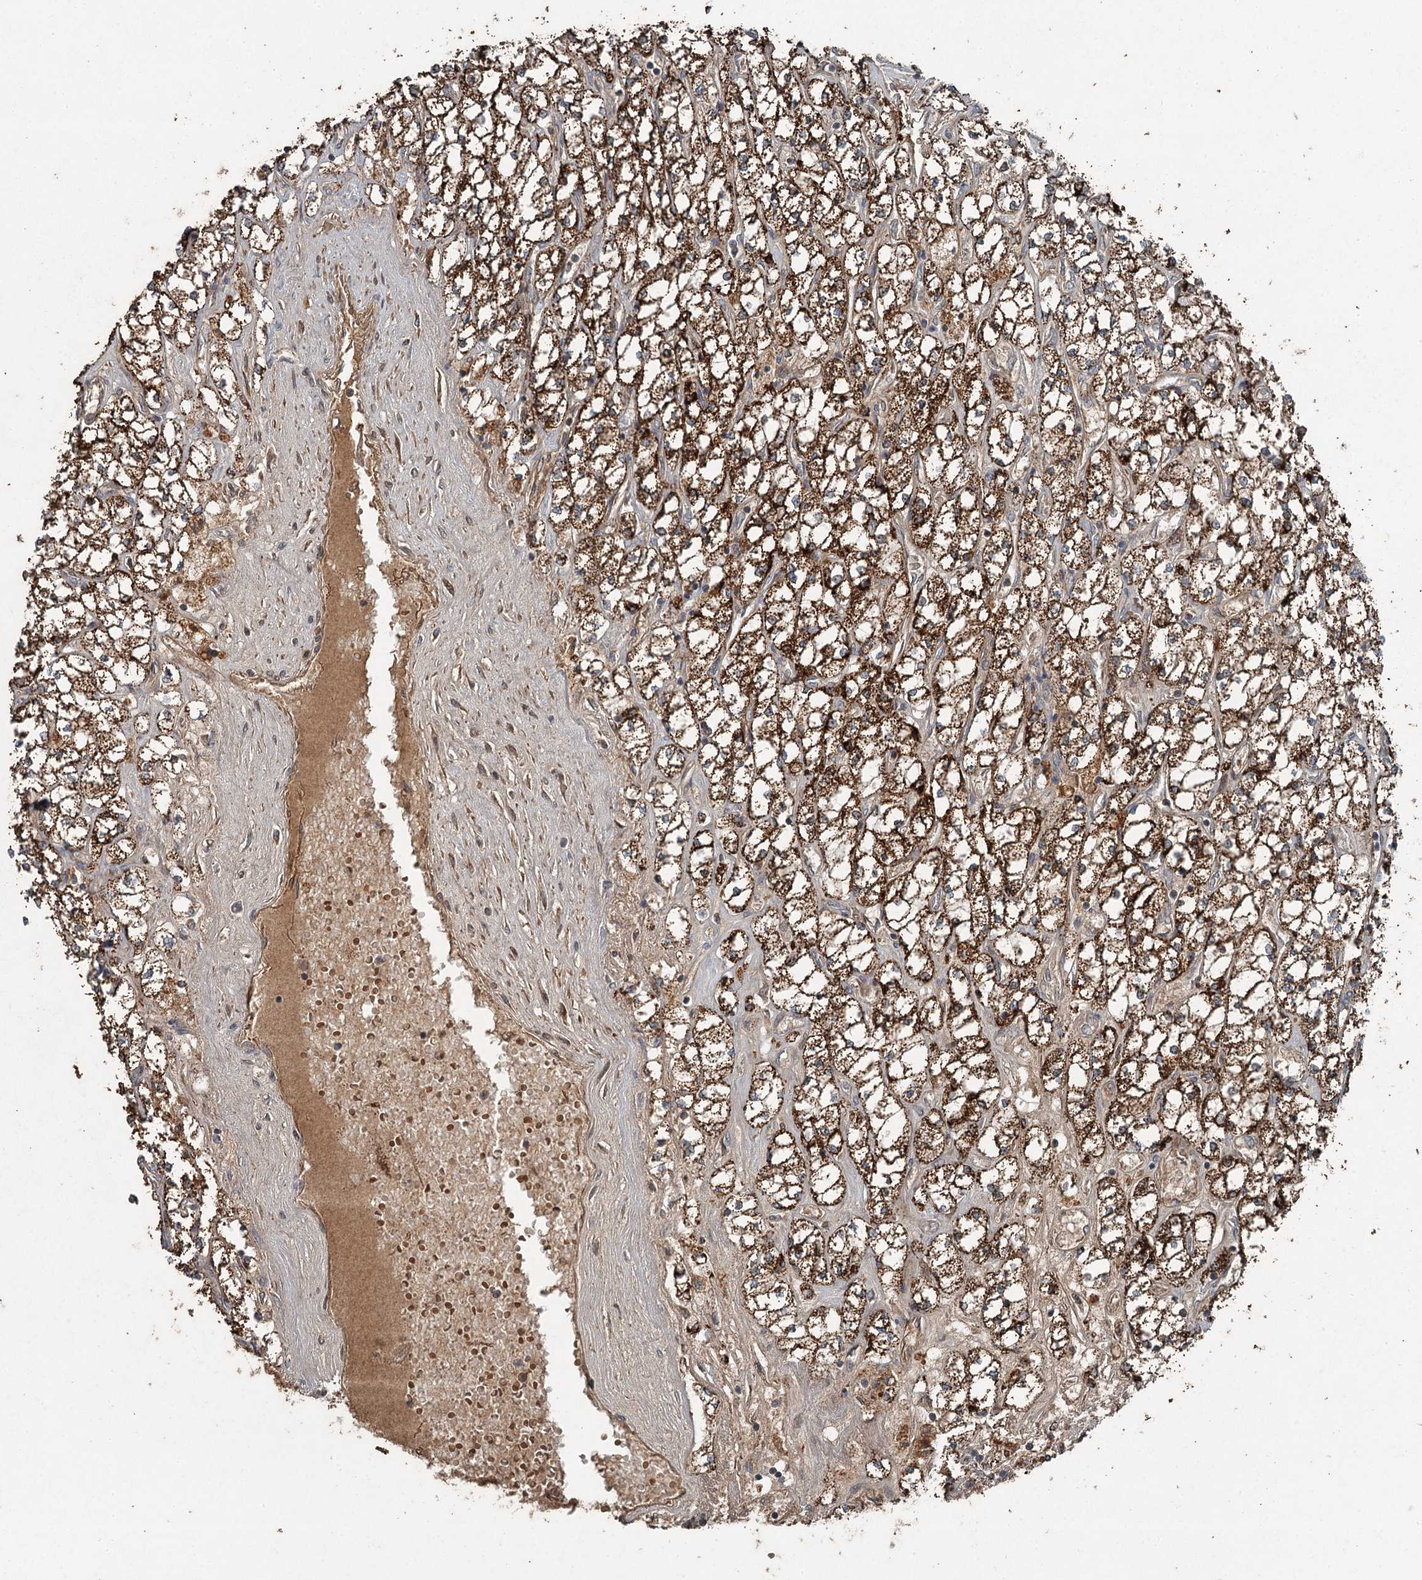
{"staining": {"intensity": "strong", "quantity": ">75%", "location": "cytoplasmic/membranous"}, "tissue": "renal cancer", "cell_type": "Tumor cells", "image_type": "cancer", "snomed": [{"axis": "morphology", "description": "Adenocarcinoma, NOS"}, {"axis": "topography", "description": "Kidney"}], "caption": "Immunohistochemistry (DAB (3,3'-diaminobenzidine)) staining of human renal cancer (adenocarcinoma) exhibits strong cytoplasmic/membranous protein positivity in about >75% of tumor cells.", "gene": "SLC39A8", "patient": {"sex": "male", "age": 80}}